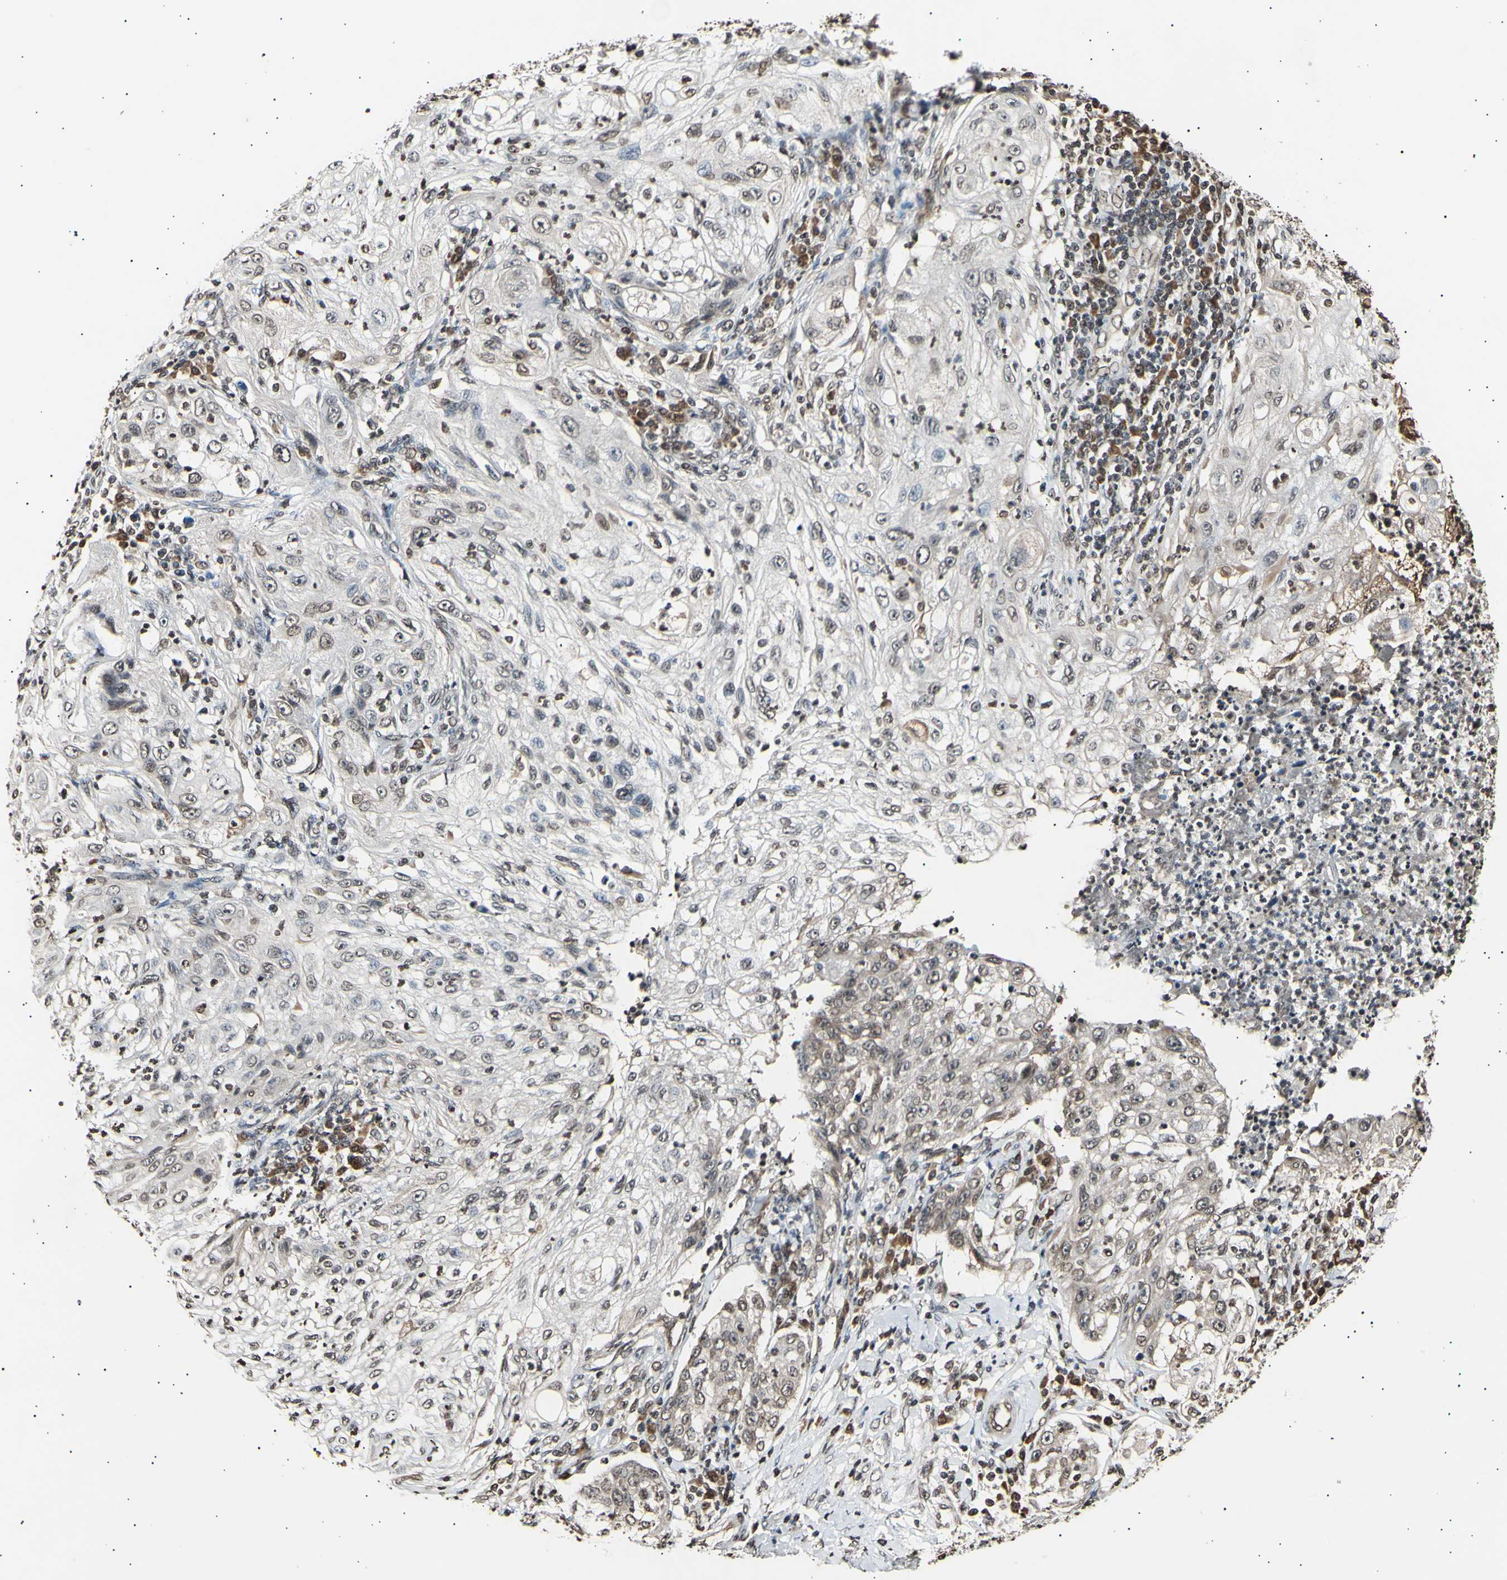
{"staining": {"intensity": "moderate", "quantity": "25%-75%", "location": "cytoplasmic/membranous,nuclear"}, "tissue": "lung cancer", "cell_type": "Tumor cells", "image_type": "cancer", "snomed": [{"axis": "morphology", "description": "Inflammation, NOS"}, {"axis": "morphology", "description": "Squamous cell carcinoma, NOS"}, {"axis": "topography", "description": "Lymph node"}, {"axis": "topography", "description": "Soft tissue"}, {"axis": "topography", "description": "Lung"}], "caption": "Immunohistochemical staining of human lung cancer (squamous cell carcinoma) shows medium levels of moderate cytoplasmic/membranous and nuclear positivity in approximately 25%-75% of tumor cells. The staining was performed using DAB (3,3'-diaminobenzidine) to visualize the protein expression in brown, while the nuclei were stained in blue with hematoxylin (Magnification: 20x).", "gene": "ANAPC7", "patient": {"sex": "male", "age": 66}}